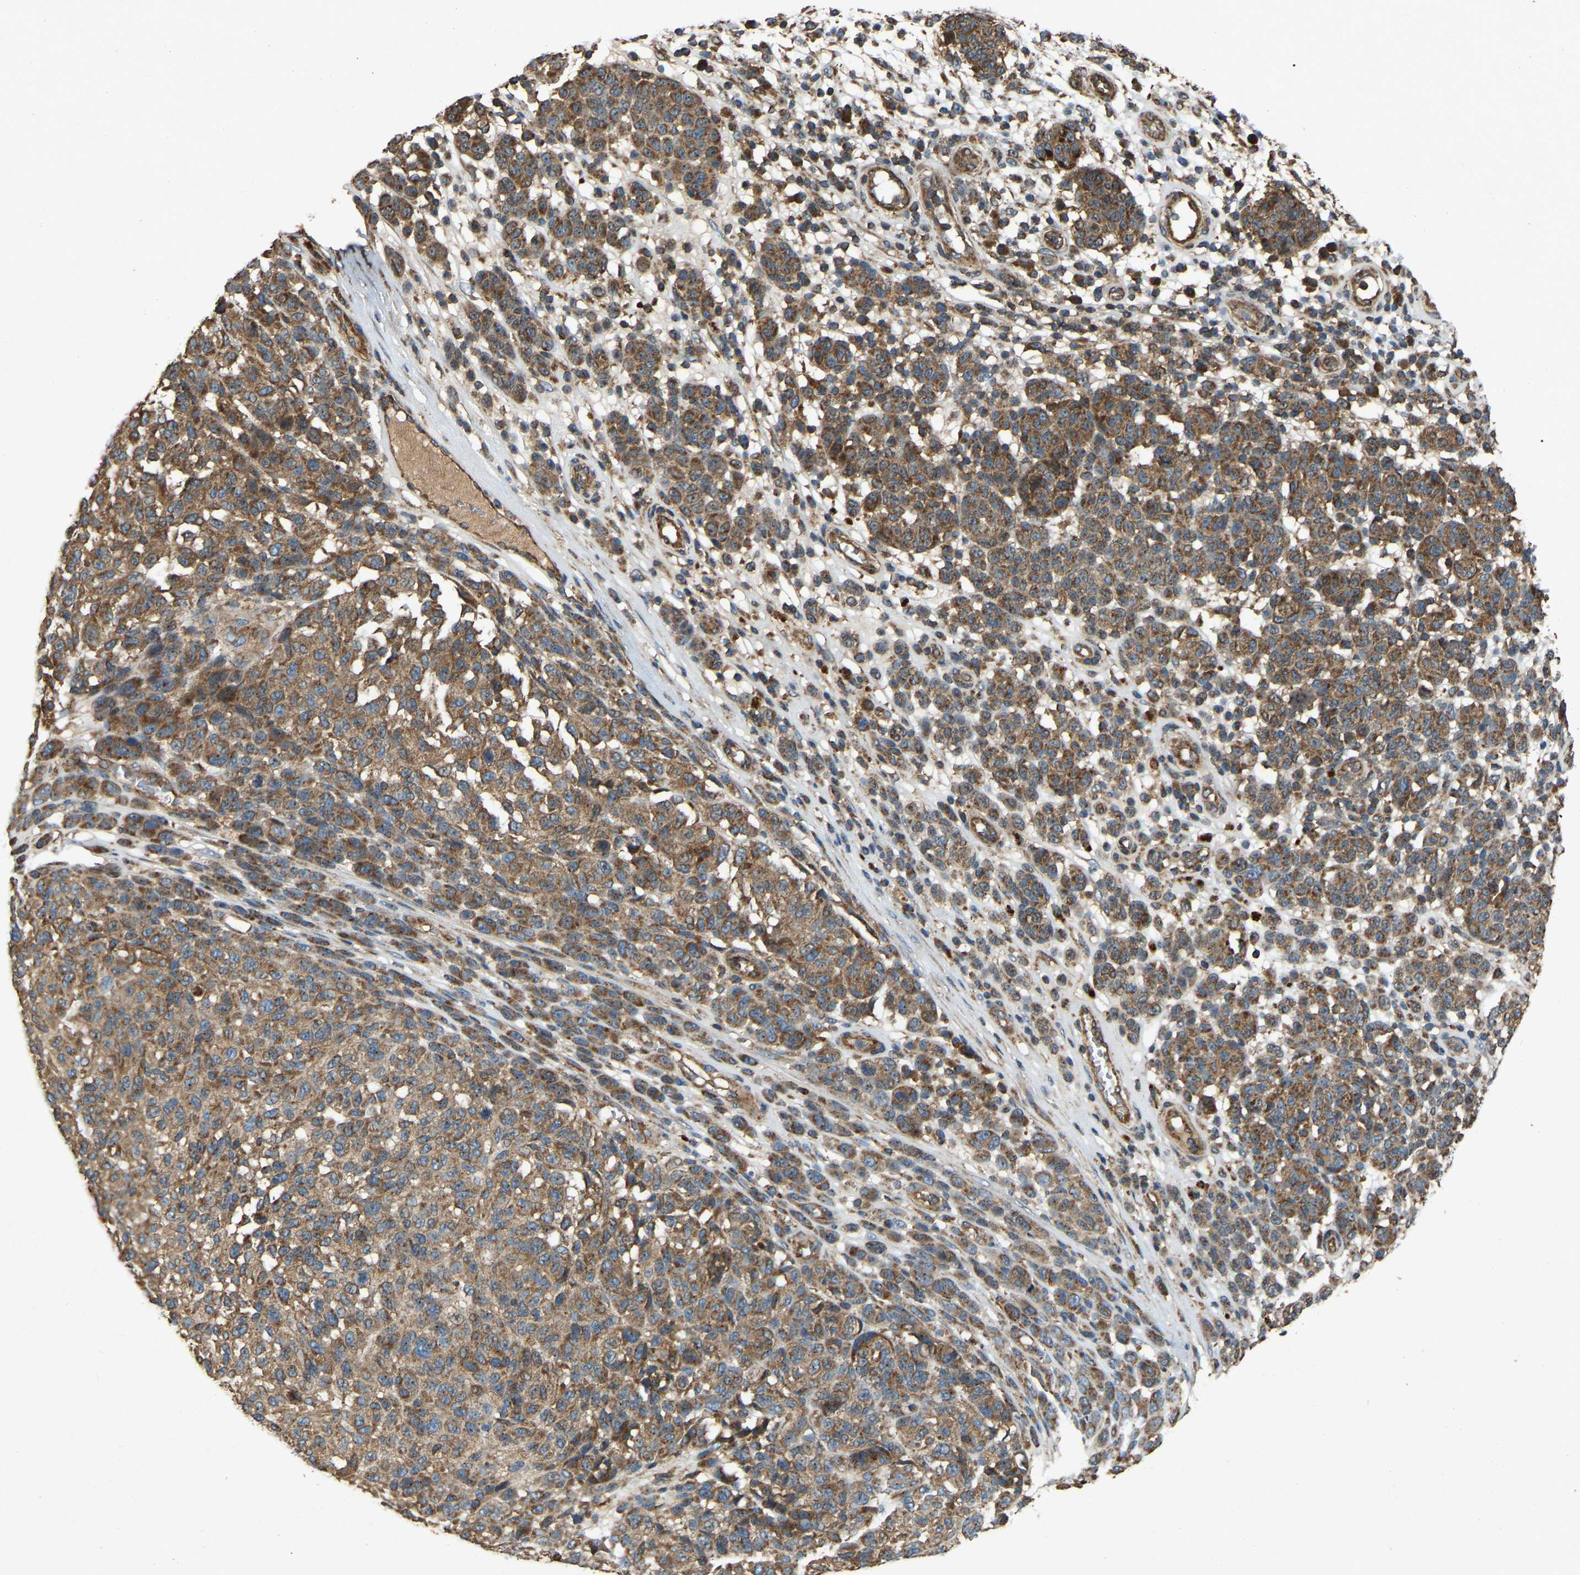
{"staining": {"intensity": "moderate", "quantity": ">75%", "location": "cytoplasmic/membranous"}, "tissue": "melanoma", "cell_type": "Tumor cells", "image_type": "cancer", "snomed": [{"axis": "morphology", "description": "Malignant melanoma, NOS"}, {"axis": "topography", "description": "Skin"}], "caption": "Human melanoma stained for a protein (brown) demonstrates moderate cytoplasmic/membranous positive staining in approximately >75% of tumor cells.", "gene": "SAMD9L", "patient": {"sex": "male", "age": 59}}